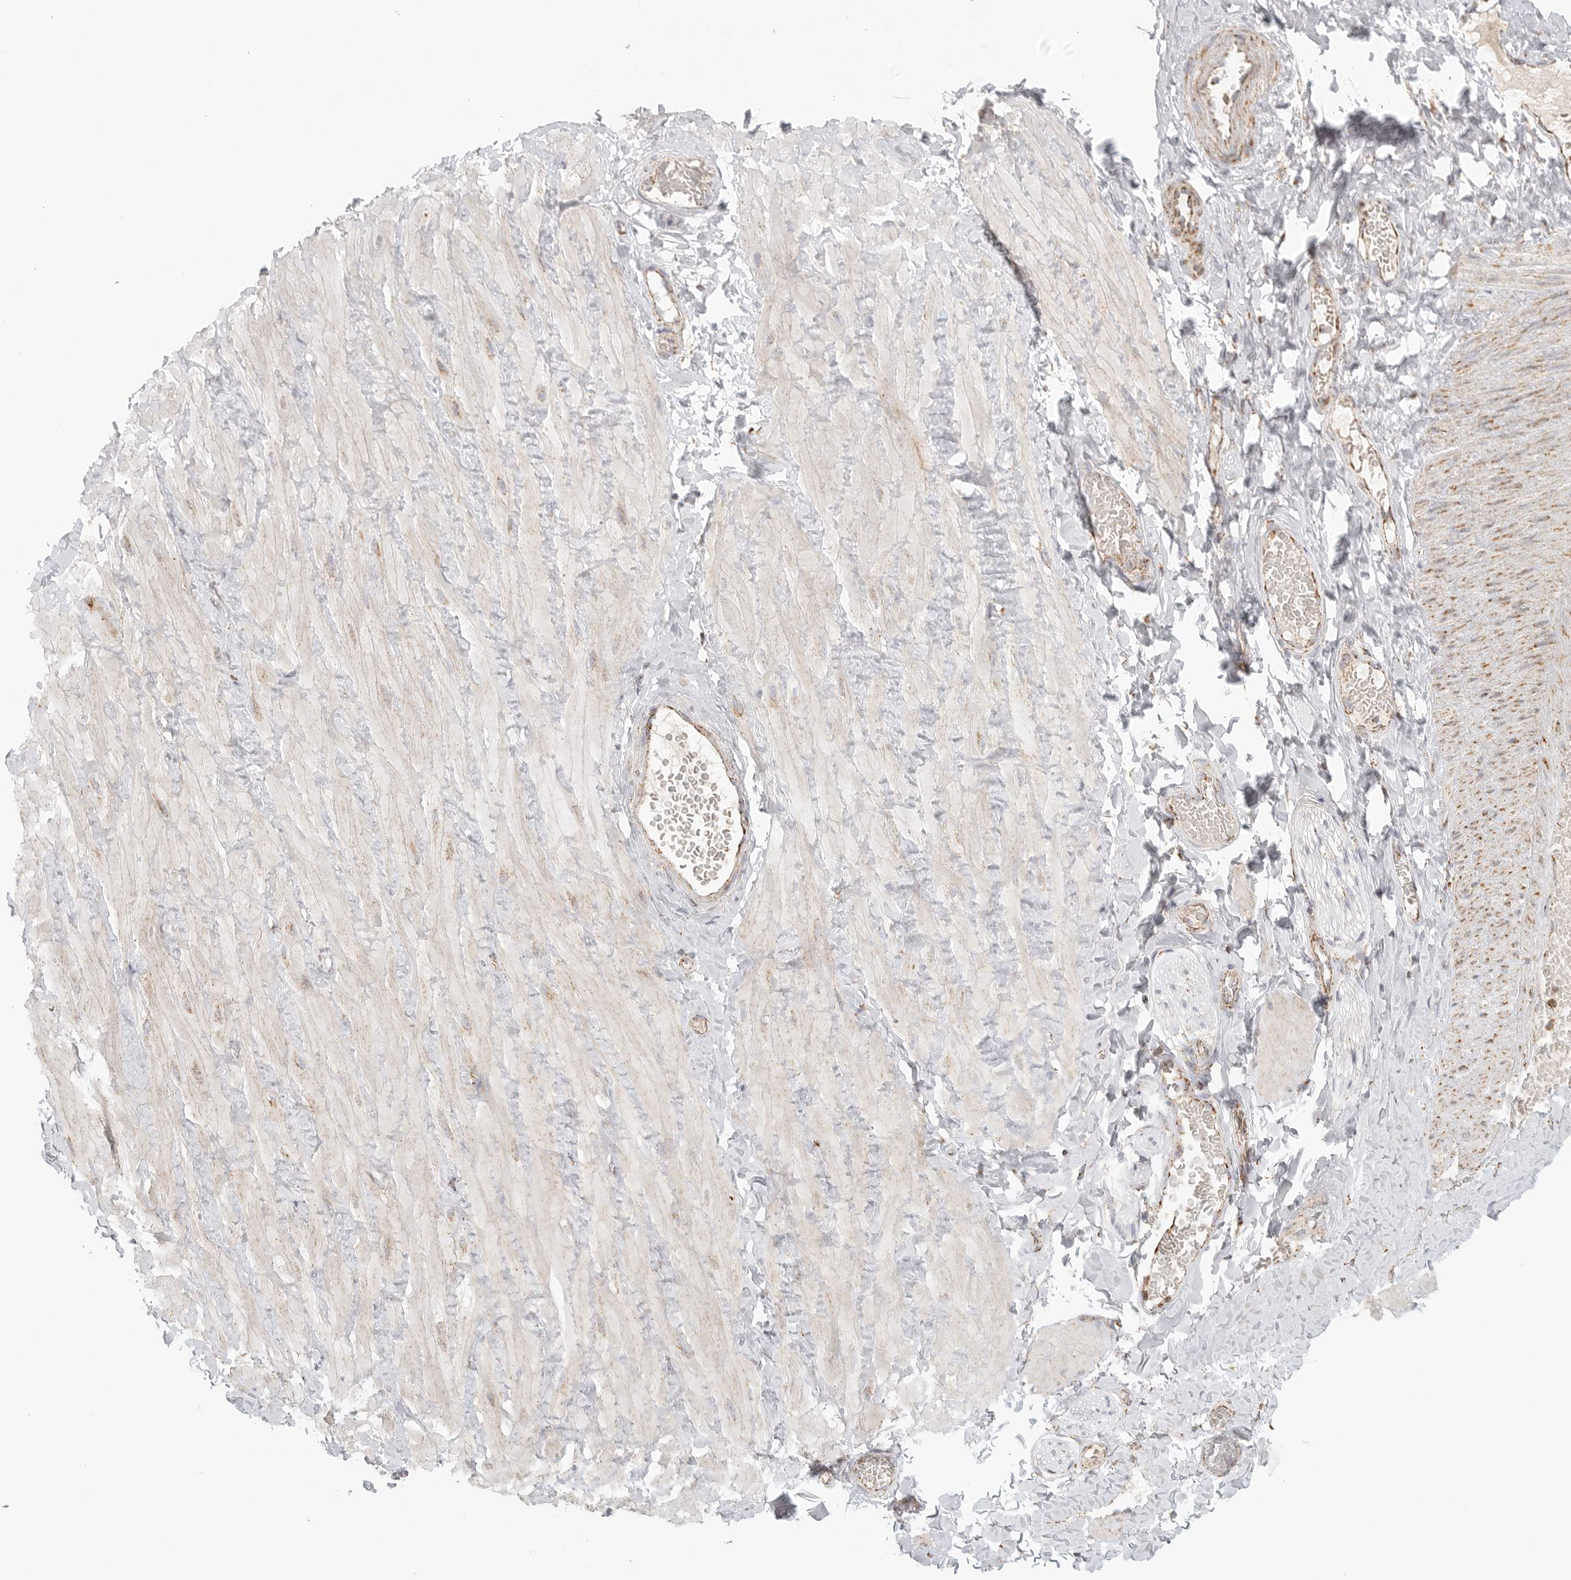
{"staining": {"intensity": "negative", "quantity": "none", "location": "none"}, "tissue": "adipose tissue", "cell_type": "Adipocytes", "image_type": "normal", "snomed": [{"axis": "morphology", "description": "Normal tissue, NOS"}, {"axis": "topography", "description": "Adipose tissue"}, {"axis": "topography", "description": "Vascular tissue"}, {"axis": "topography", "description": "Peripheral nerve tissue"}], "caption": "The histopathology image exhibits no staining of adipocytes in benign adipose tissue.", "gene": "SLC25A26", "patient": {"sex": "male", "age": 25}}